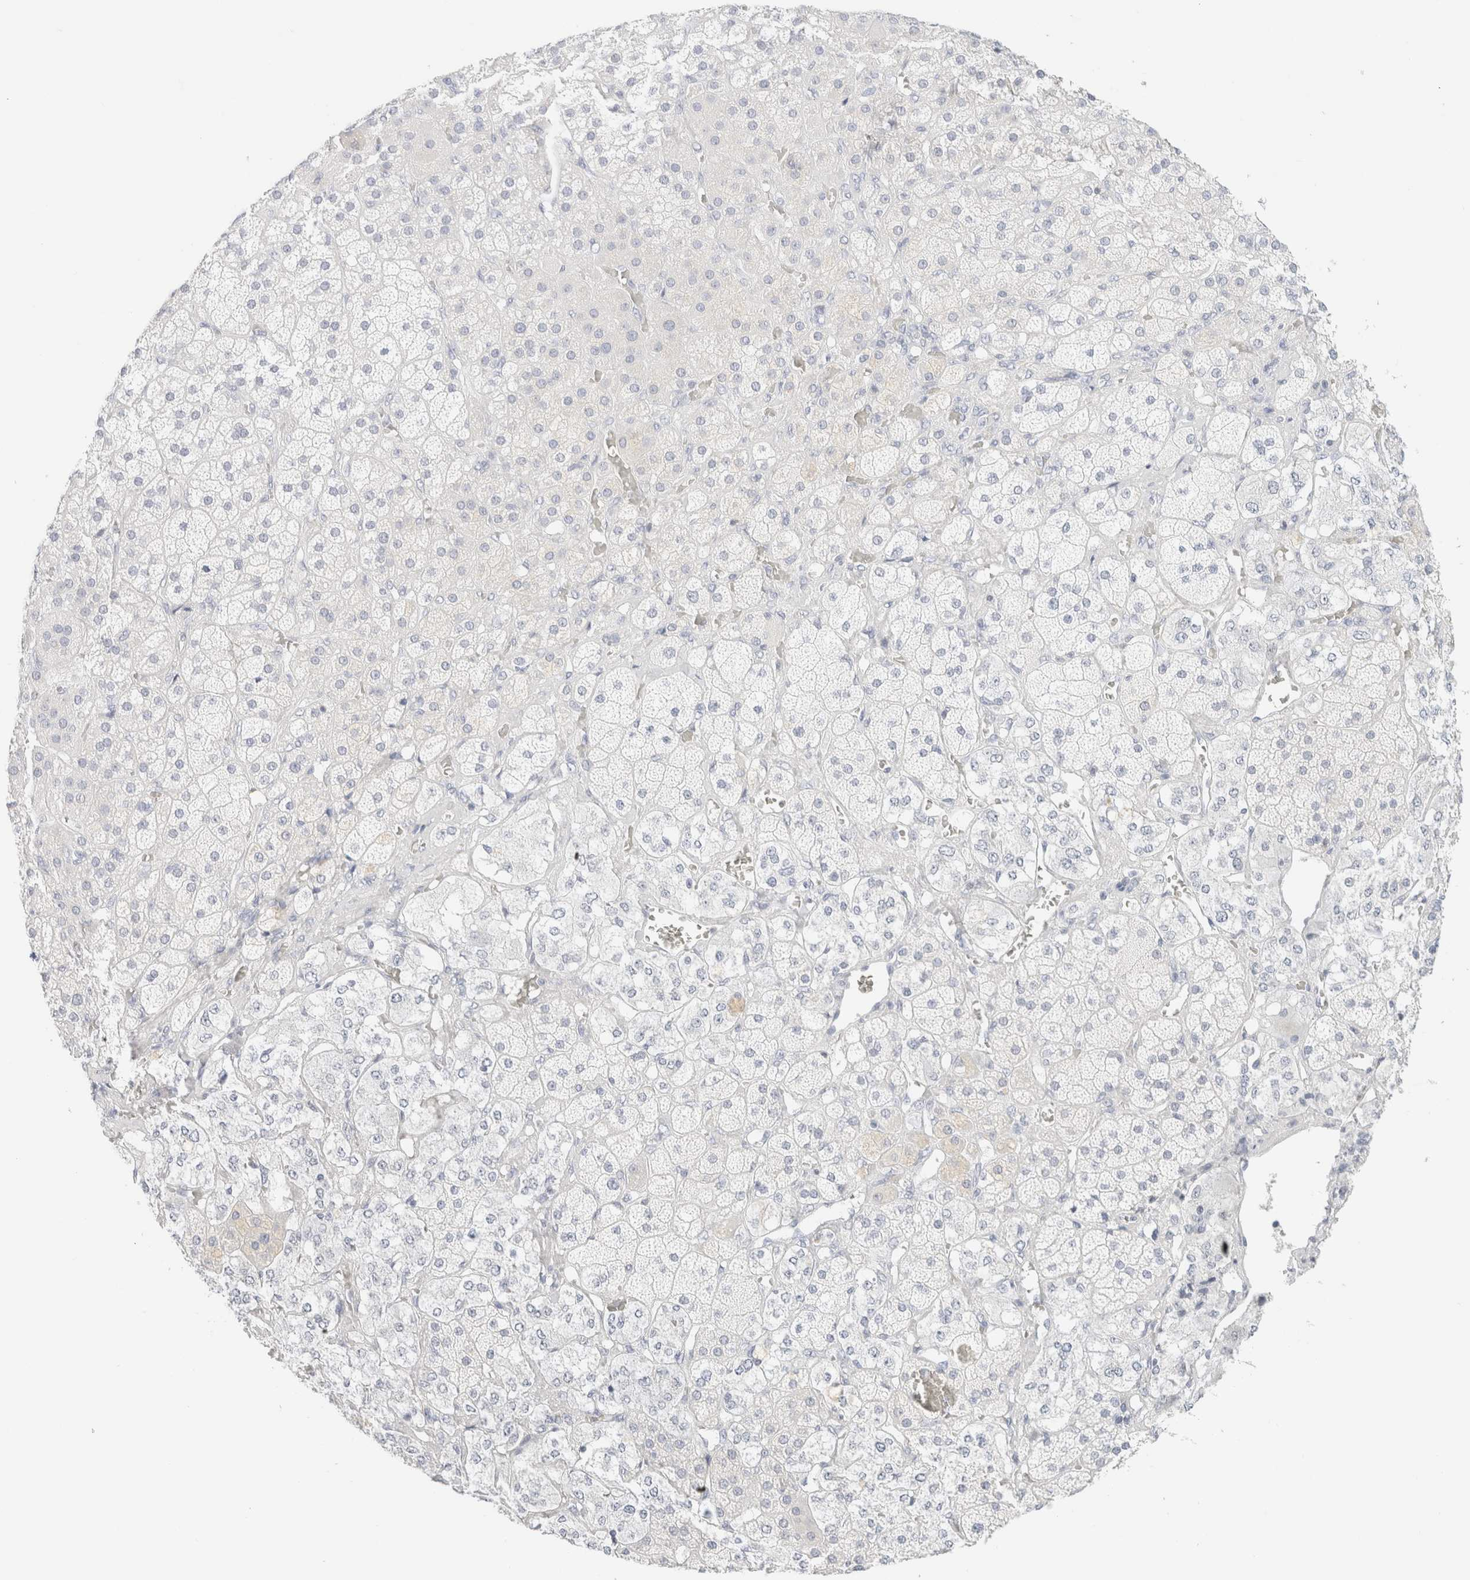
{"staining": {"intensity": "negative", "quantity": "none", "location": "none"}, "tissue": "adrenal gland", "cell_type": "Glandular cells", "image_type": "normal", "snomed": [{"axis": "morphology", "description": "Normal tissue, NOS"}, {"axis": "topography", "description": "Adrenal gland"}], "caption": "DAB (3,3'-diaminobenzidine) immunohistochemical staining of normal human adrenal gland shows no significant expression in glandular cells.", "gene": "IKZF3", "patient": {"sex": "male", "age": 57}}